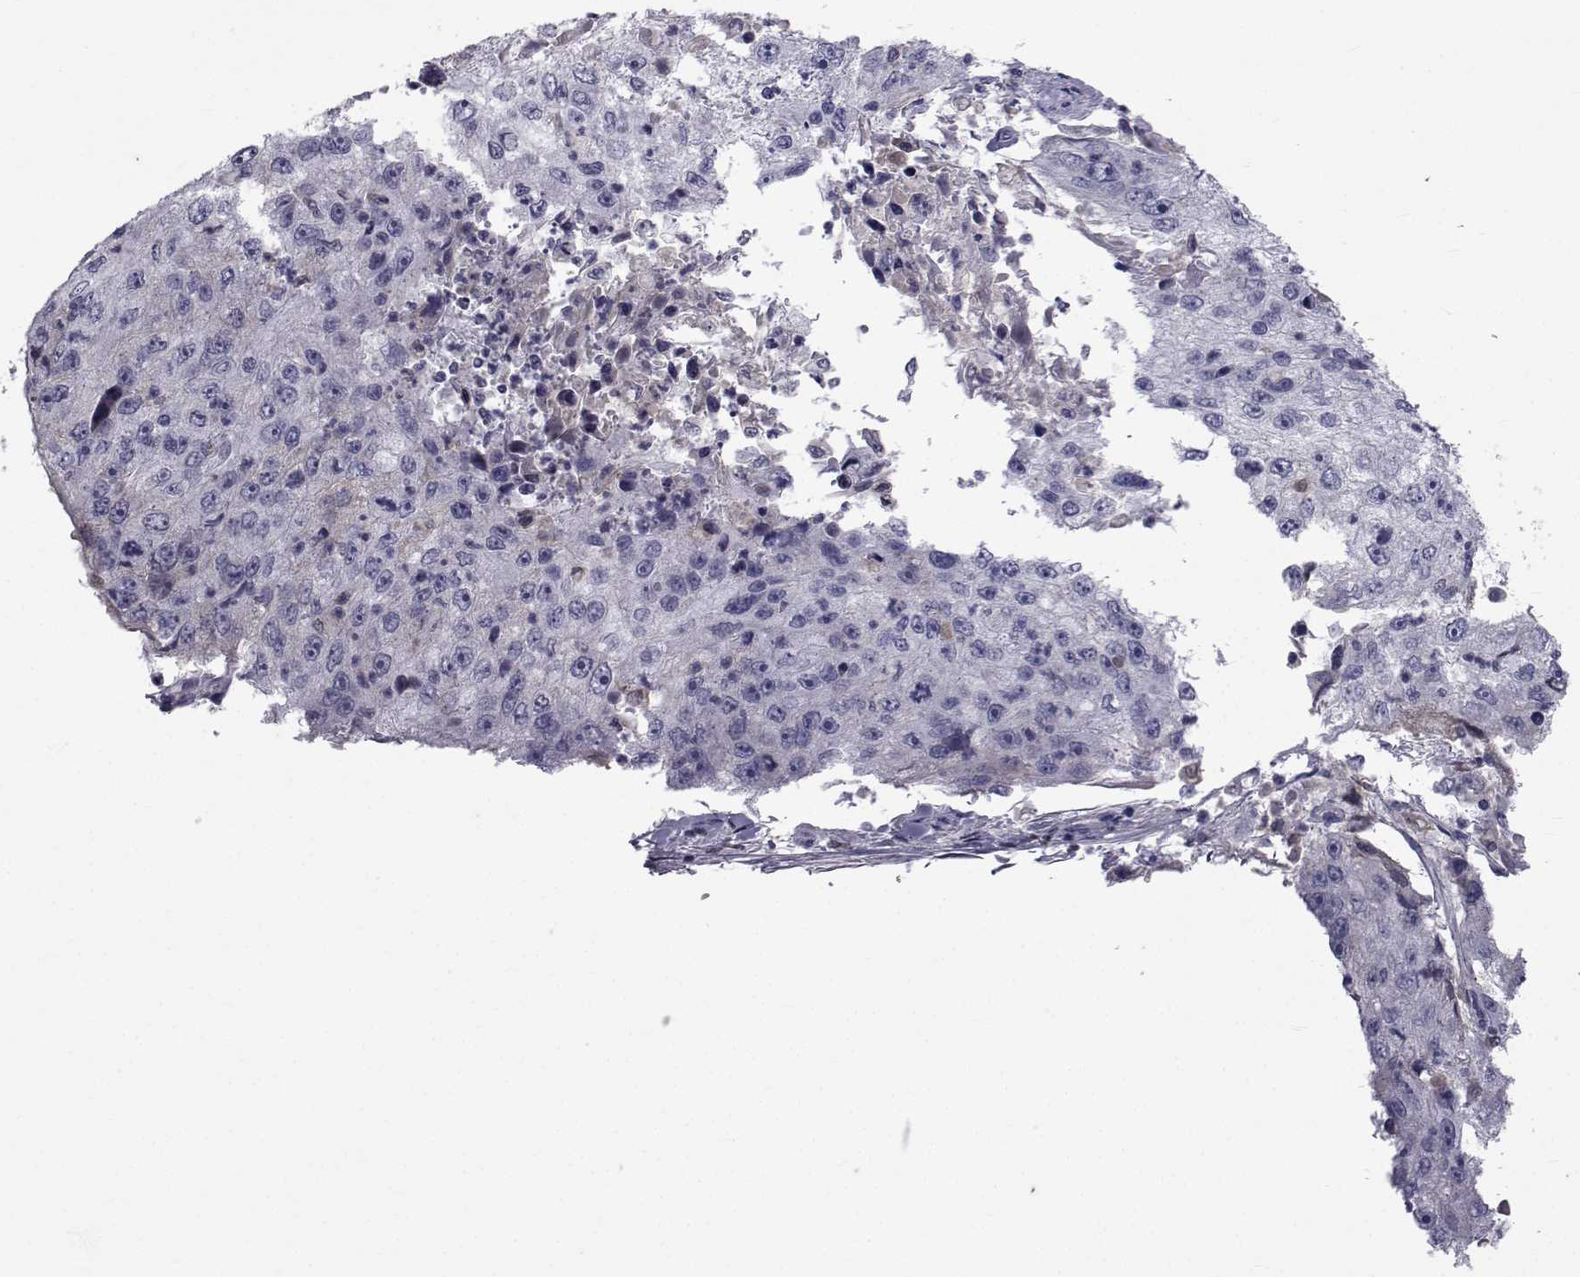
{"staining": {"intensity": "negative", "quantity": "none", "location": "none"}, "tissue": "cervical cancer", "cell_type": "Tumor cells", "image_type": "cancer", "snomed": [{"axis": "morphology", "description": "Squamous cell carcinoma, NOS"}, {"axis": "topography", "description": "Cervix"}], "caption": "High magnification brightfield microscopy of cervical cancer stained with DAB (brown) and counterstained with hematoxylin (blue): tumor cells show no significant positivity. Brightfield microscopy of immunohistochemistry stained with DAB (brown) and hematoxylin (blue), captured at high magnification.", "gene": "PAX2", "patient": {"sex": "female", "age": 36}}